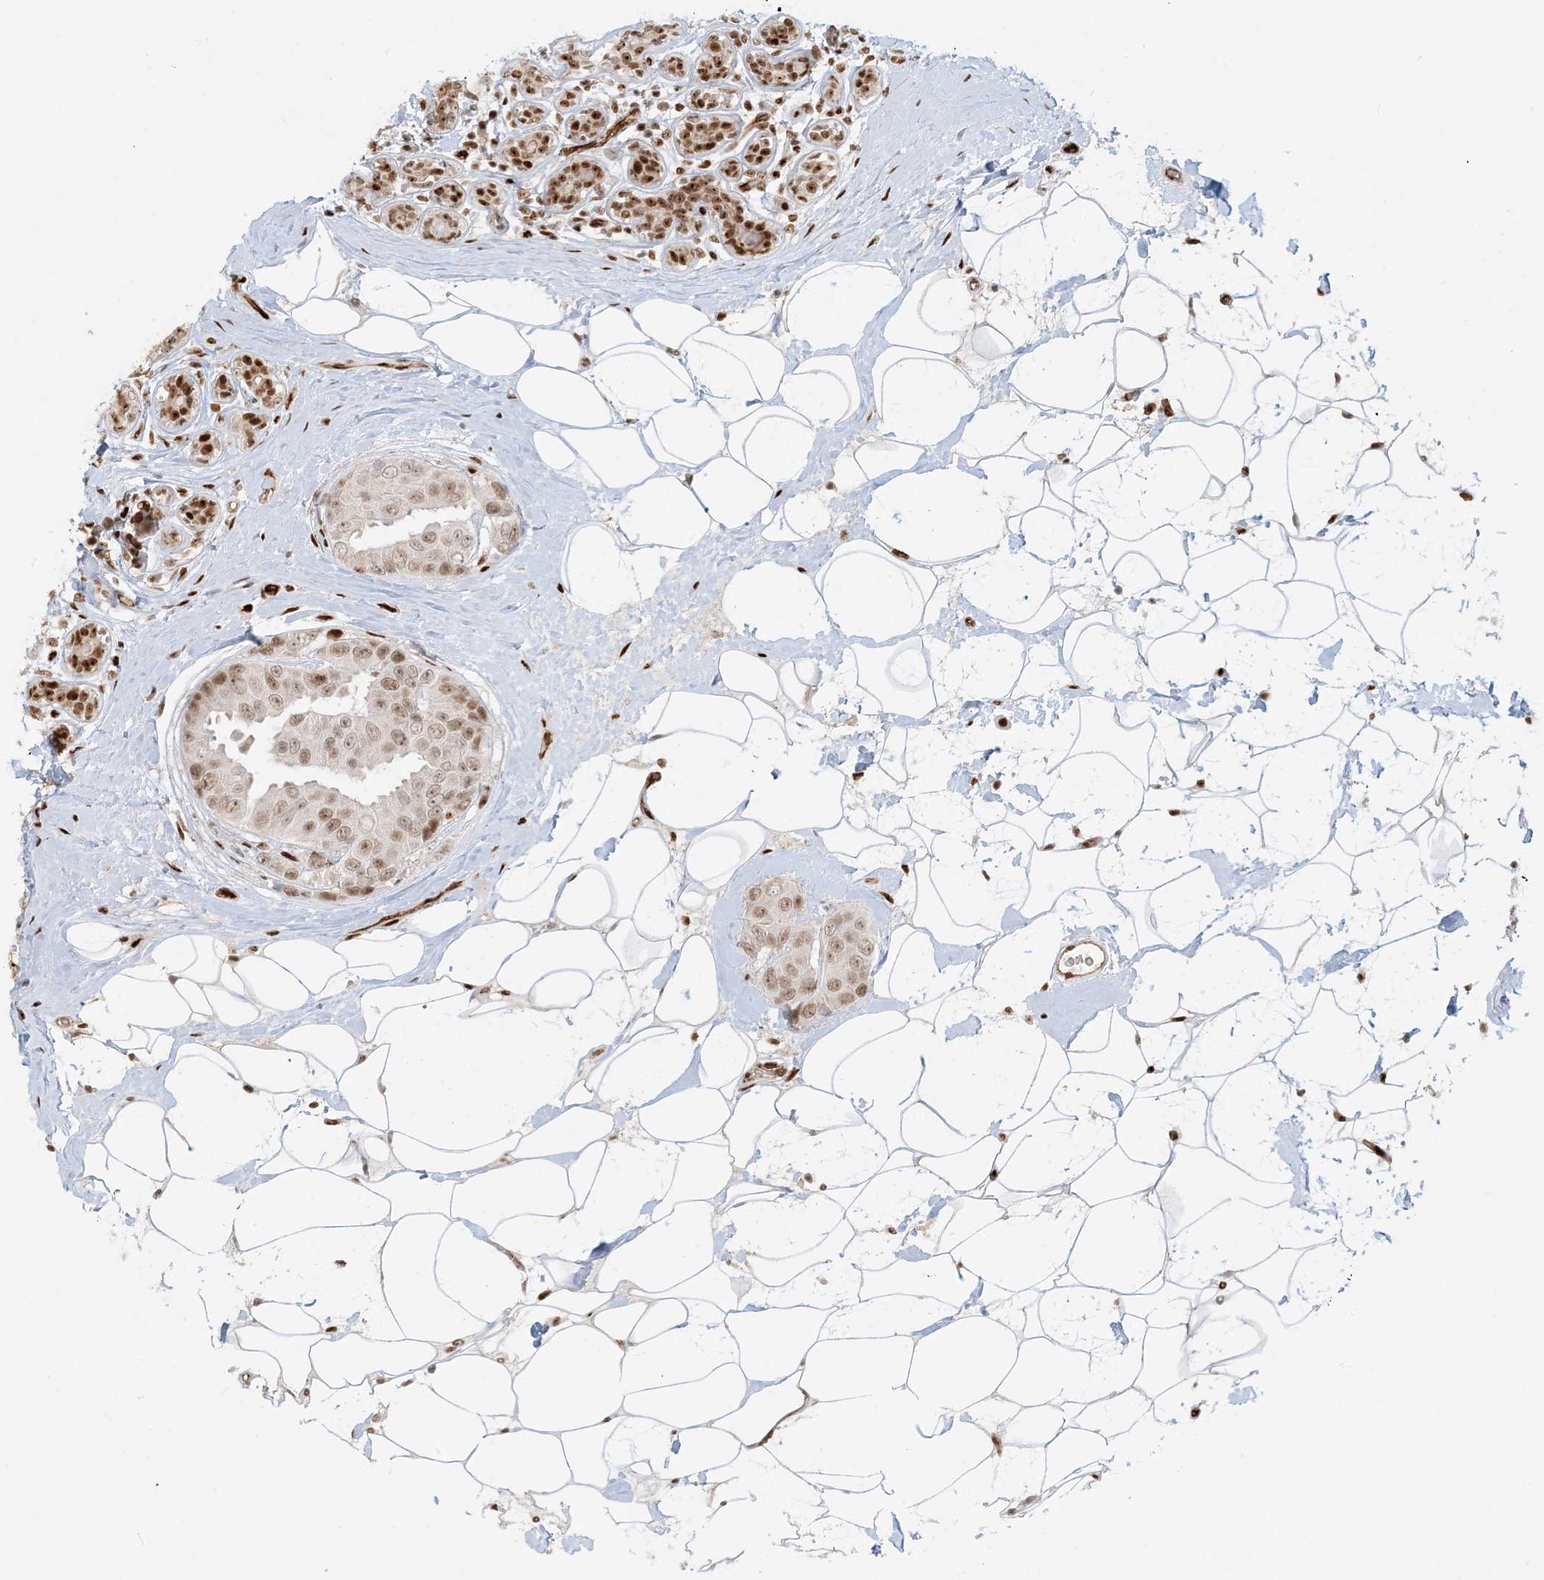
{"staining": {"intensity": "weak", "quantity": ">75%", "location": "nuclear"}, "tissue": "breast cancer", "cell_type": "Tumor cells", "image_type": "cancer", "snomed": [{"axis": "morphology", "description": "Normal tissue, NOS"}, {"axis": "morphology", "description": "Duct carcinoma"}, {"axis": "topography", "description": "Breast"}], "caption": "This is a micrograph of IHC staining of infiltrating ductal carcinoma (breast), which shows weak positivity in the nuclear of tumor cells.", "gene": "CKS2", "patient": {"sex": "female", "age": 39}}